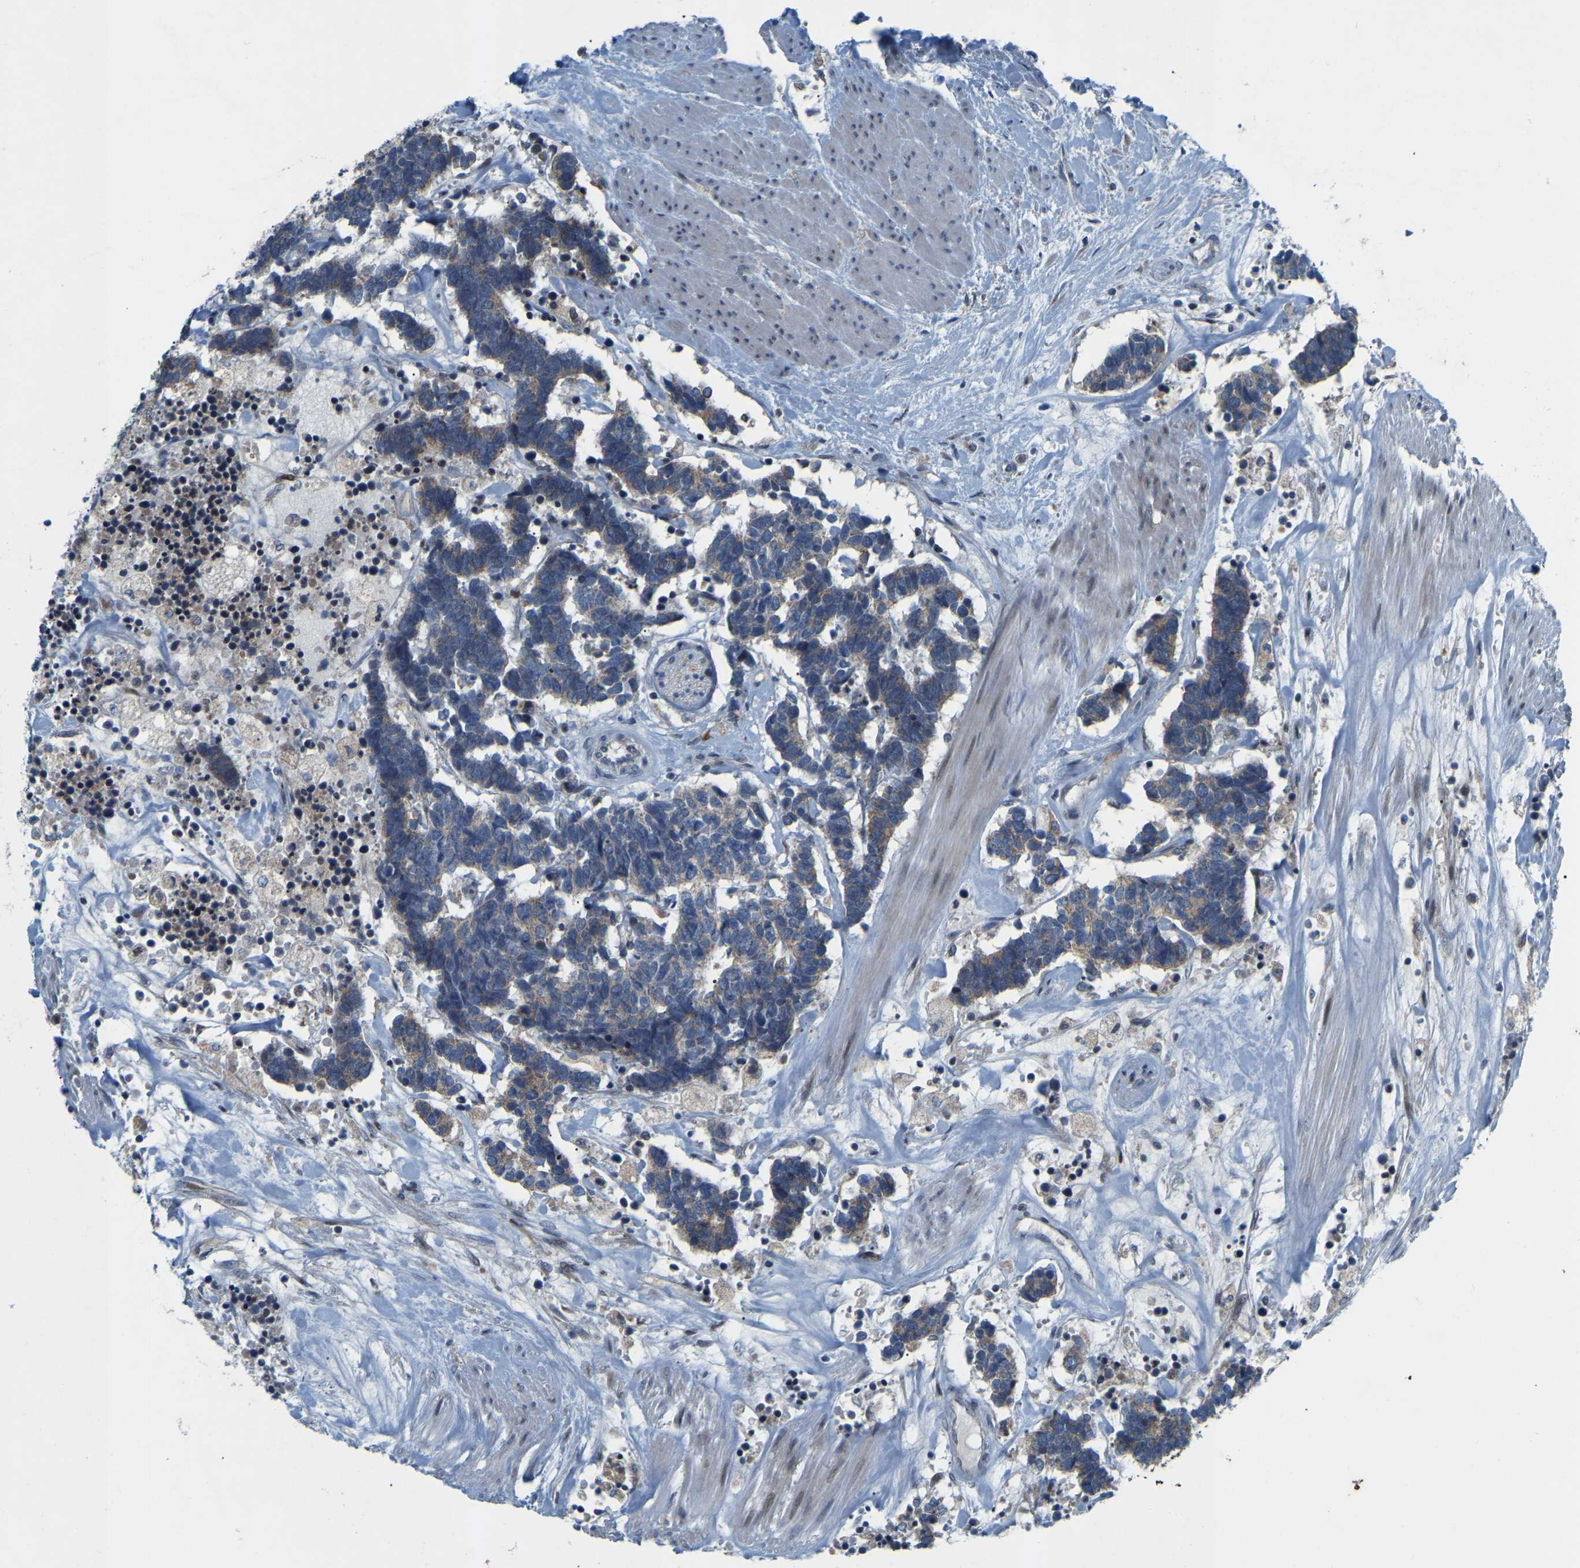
{"staining": {"intensity": "weak", "quantity": ">75%", "location": "cytoplasmic/membranous"}, "tissue": "carcinoid", "cell_type": "Tumor cells", "image_type": "cancer", "snomed": [{"axis": "morphology", "description": "Carcinoma, NOS"}, {"axis": "morphology", "description": "Carcinoid, malignant, NOS"}, {"axis": "topography", "description": "Urinary bladder"}], "caption": "There is low levels of weak cytoplasmic/membranous staining in tumor cells of carcinoma, as demonstrated by immunohistochemical staining (brown color).", "gene": "PARL", "patient": {"sex": "male", "age": 57}}